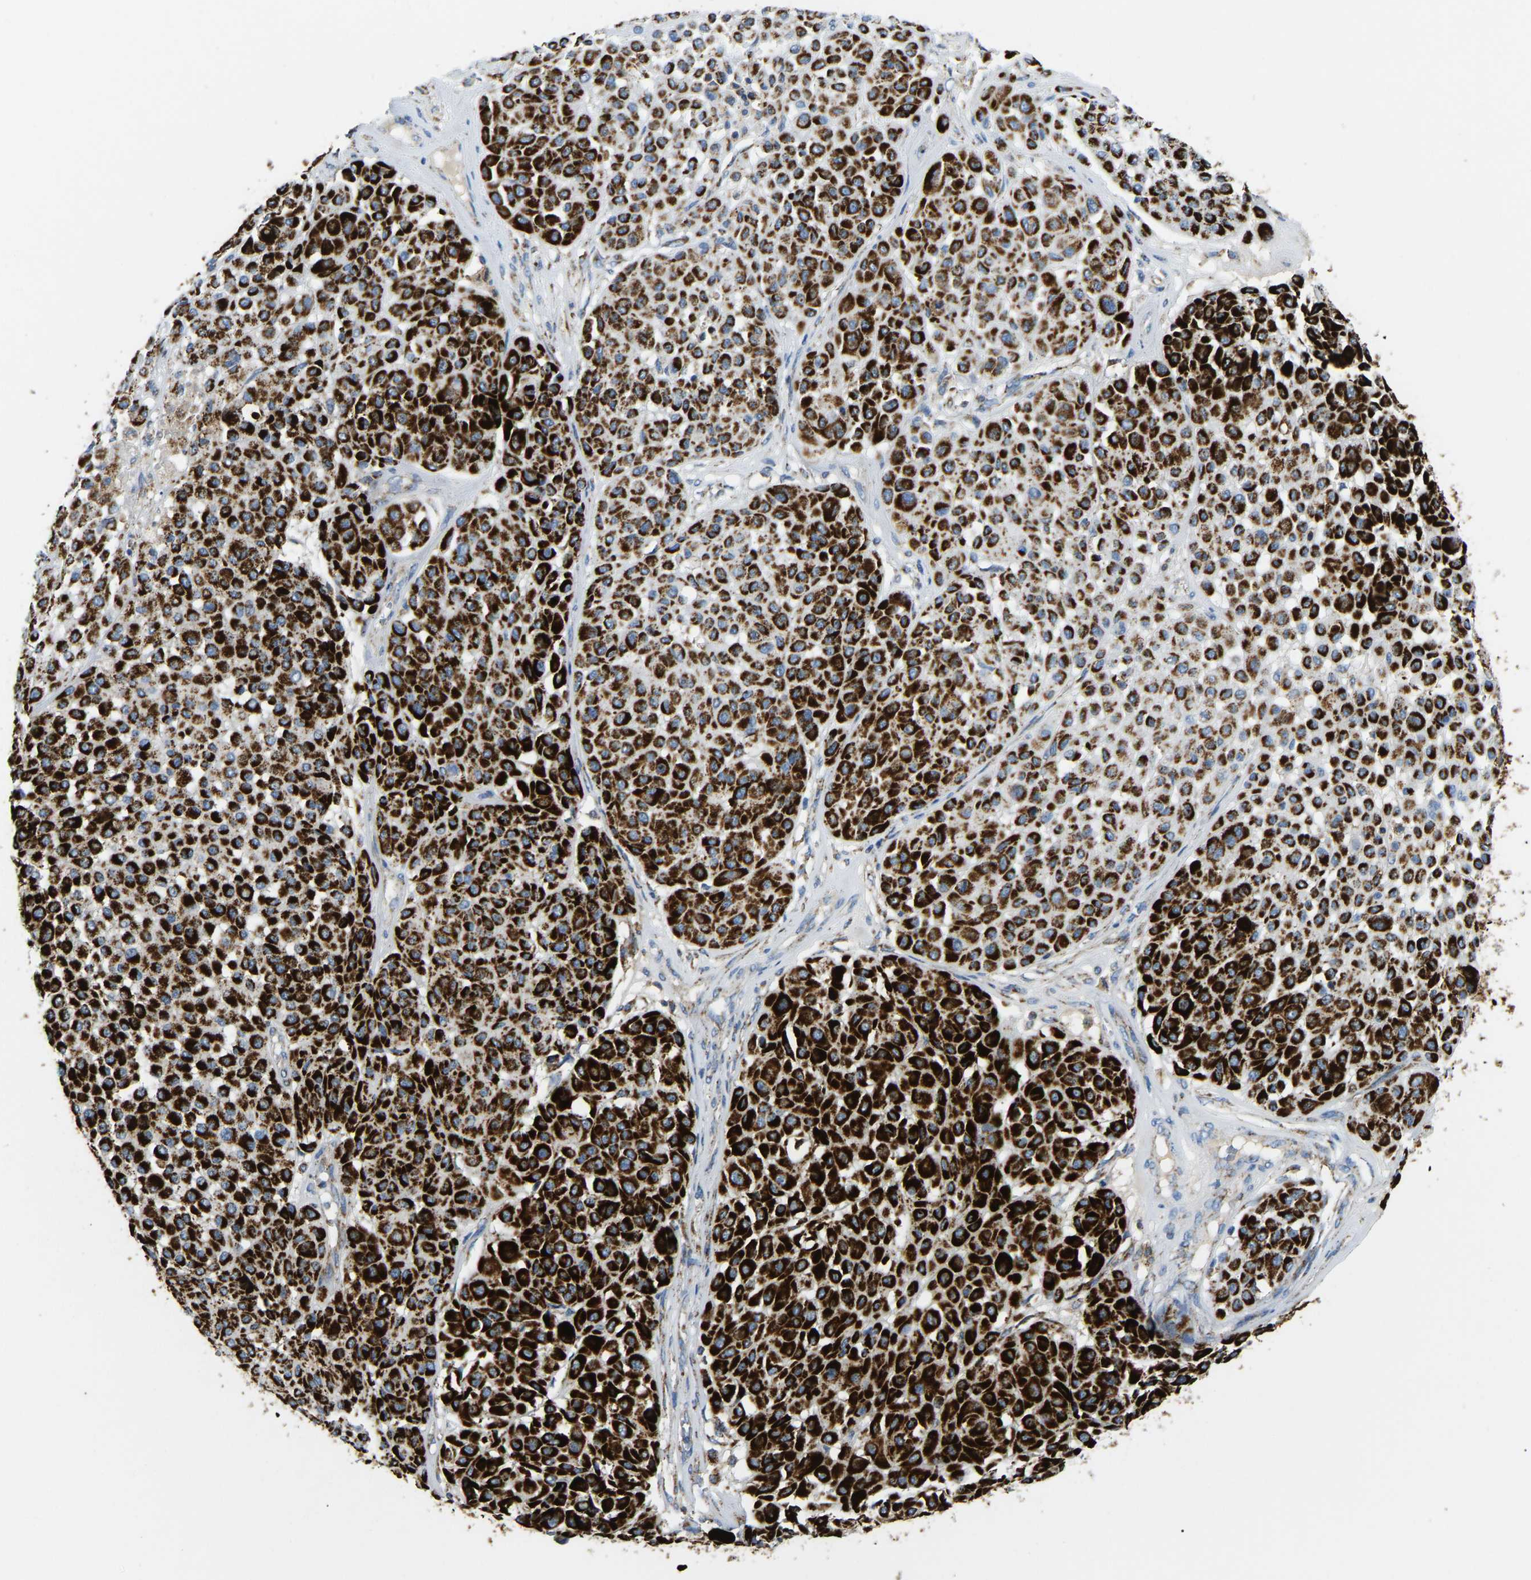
{"staining": {"intensity": "strong", "quantity": ">75%", "location": "cytoplasmic/membranous"}, "tissue": "melanoma", "cell_type": "Tumor cells", "image_type": "cancer", "snomed": [{"axis": "morphology", "description": "Malignant melanoma, Metastatic site"}, {"axis": "topography", "description": "Soft tissue"}], "caption": "A micrograph showing strong cytoplasmic/membranous staining in approximately >75% of tumor cells in malignant melanoma (metastatic site), as visualized by brown immunohistochemical staining.", "gene": "HIBADH", "patient": {"sex": "male", "age": 41}}